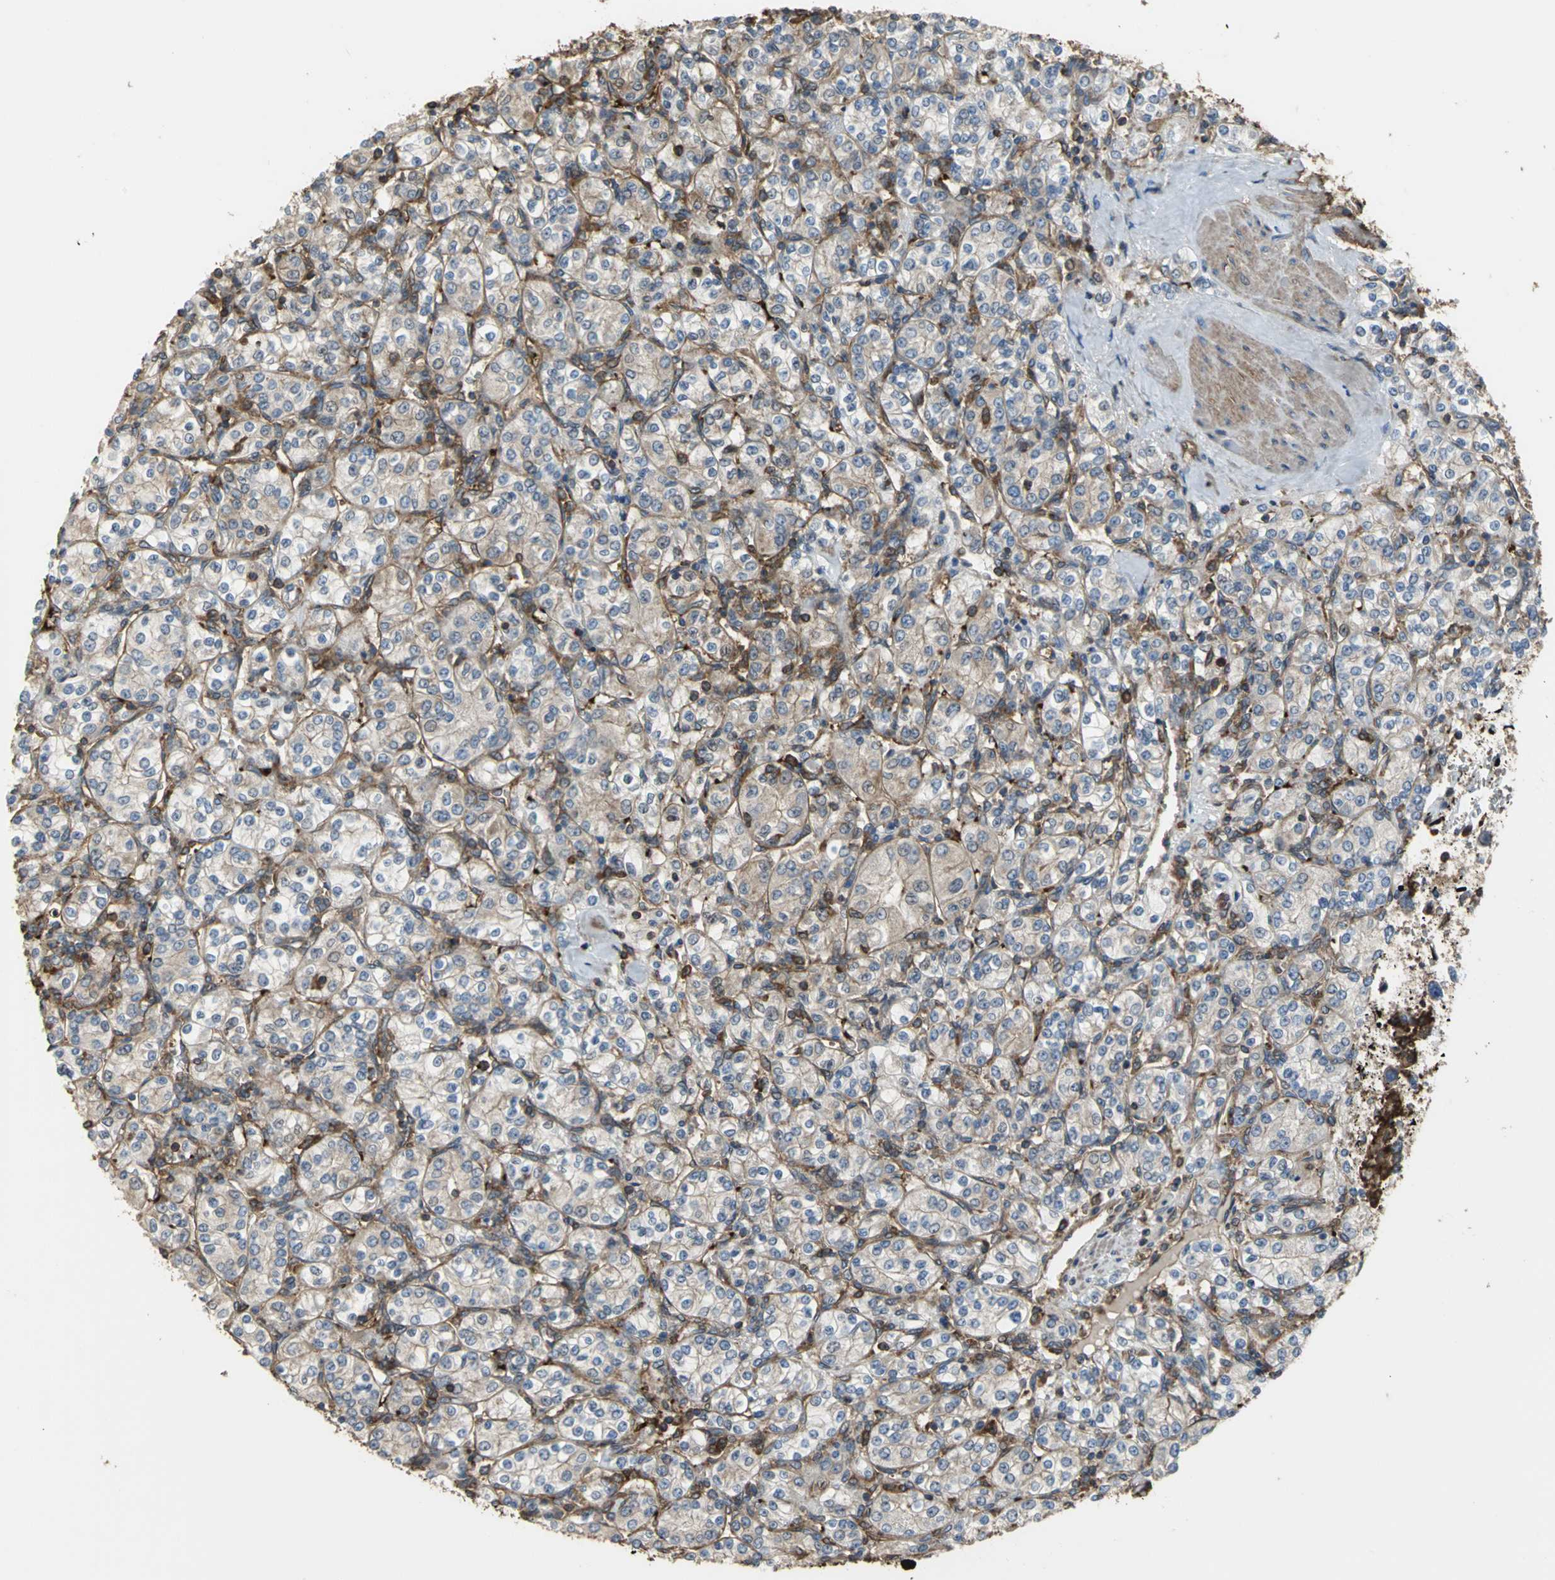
{"staining": {"intensity": "negative", "quantity": "none", "location": "none"}, "tissue": "renal cancer", "cell_type": "Tumor cells", "image_type": "cancer", "snomed": [{"axis": "morphology", "description": "Adenocarcinoma, NOS"}, {"axis": "topography", "description": "Kidney"}], "caption": "The histopathology image reveals no staining of tumor cells in adenocarcinoma (renal).", "gene": "TLN1", "patient": {"sex": "male", "age": 77}}